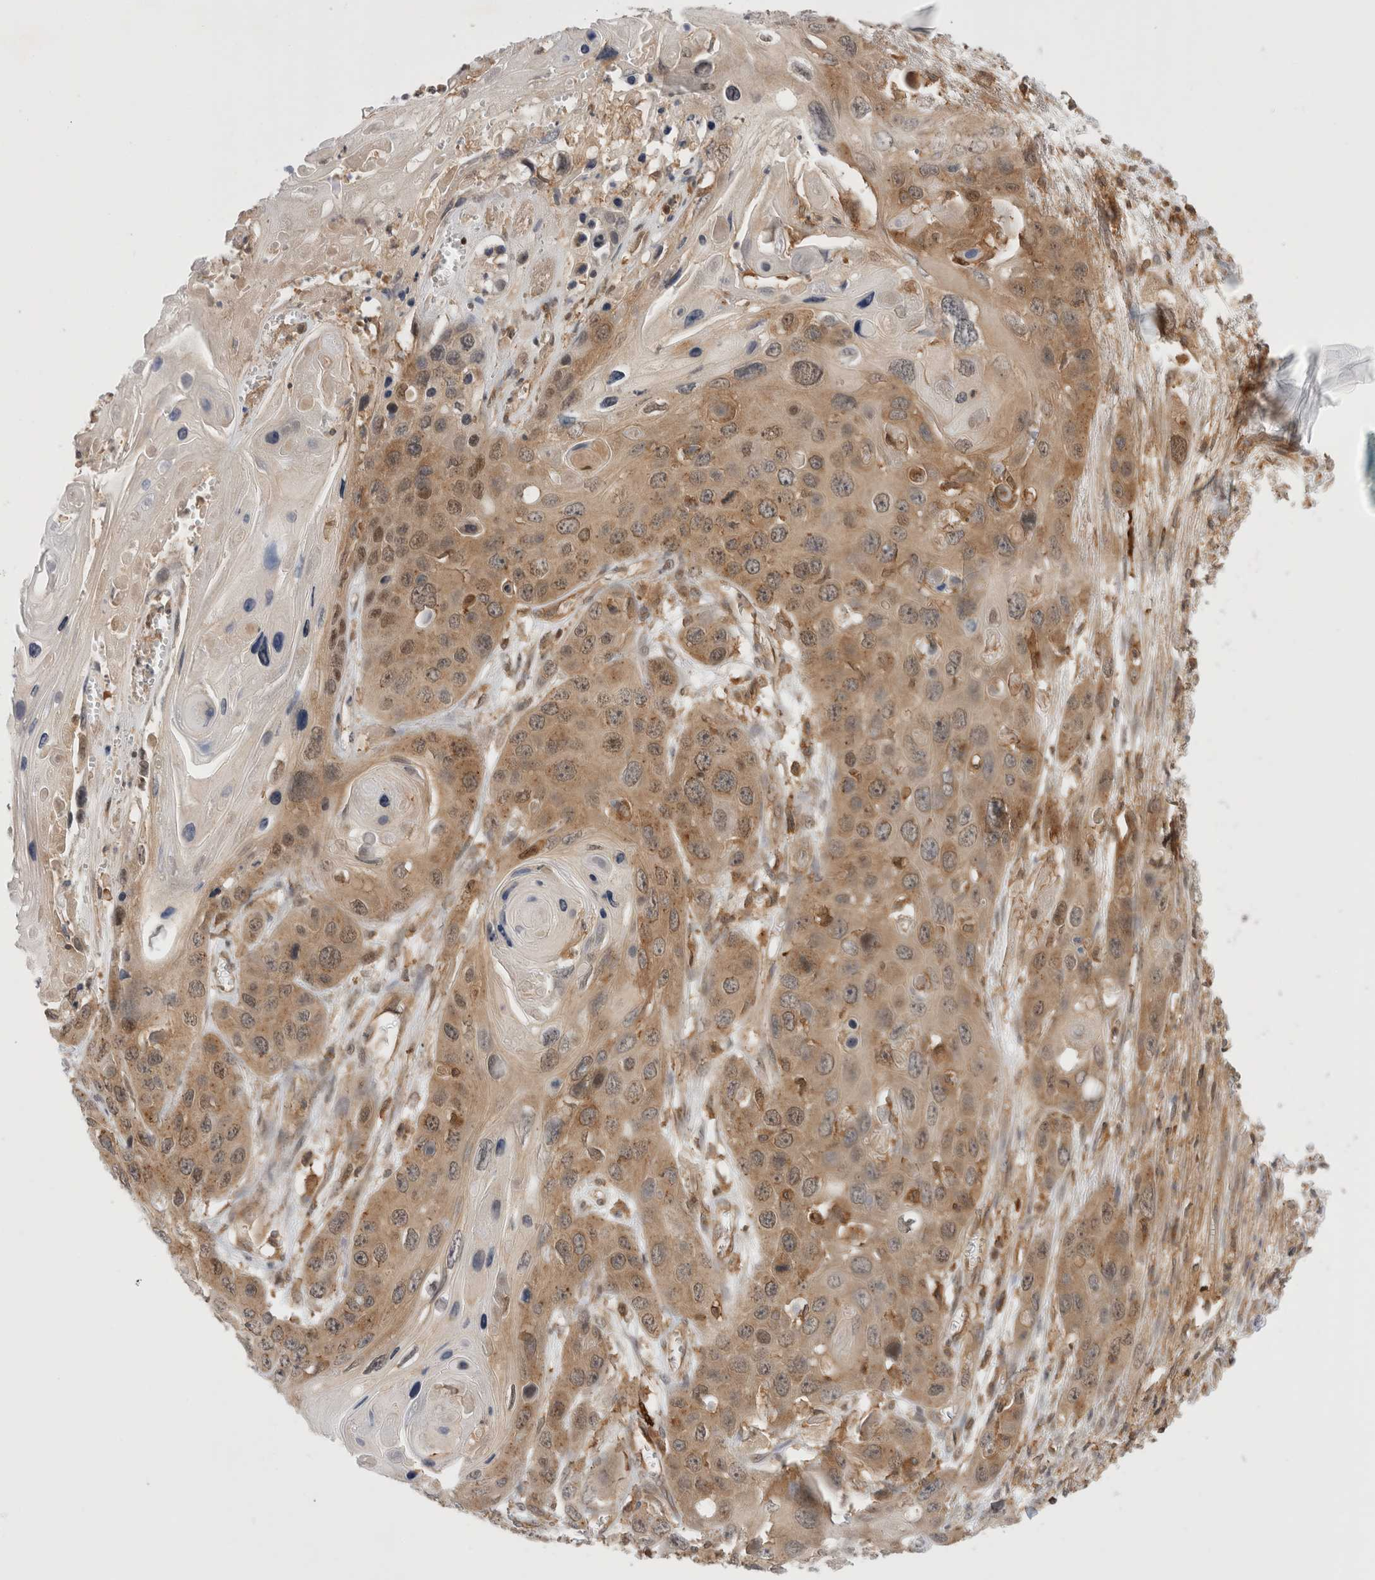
{"staining": {"intensity": "moderate", "quantity": ">75%", "location": "cytoplasmic/membranous"}, "tissue": "skin cancer", "cell_type": "Tumor cells", "image_type": "cancer", "snomed": [{"axis": "morphology", "description": "Squamous cell carcinoma, NOS"}, {"axis": "topography", "description": "Skin"}], "caption": "Immunohistochemical staining of human squamous cell carcinoma (skin) exhibits medium levels of moderate cytoplasmic/membranous protein positivity in about >75% of tumor cells.", "gene": "NFKB1", "patient": {"sex": "male", "age": 55}}